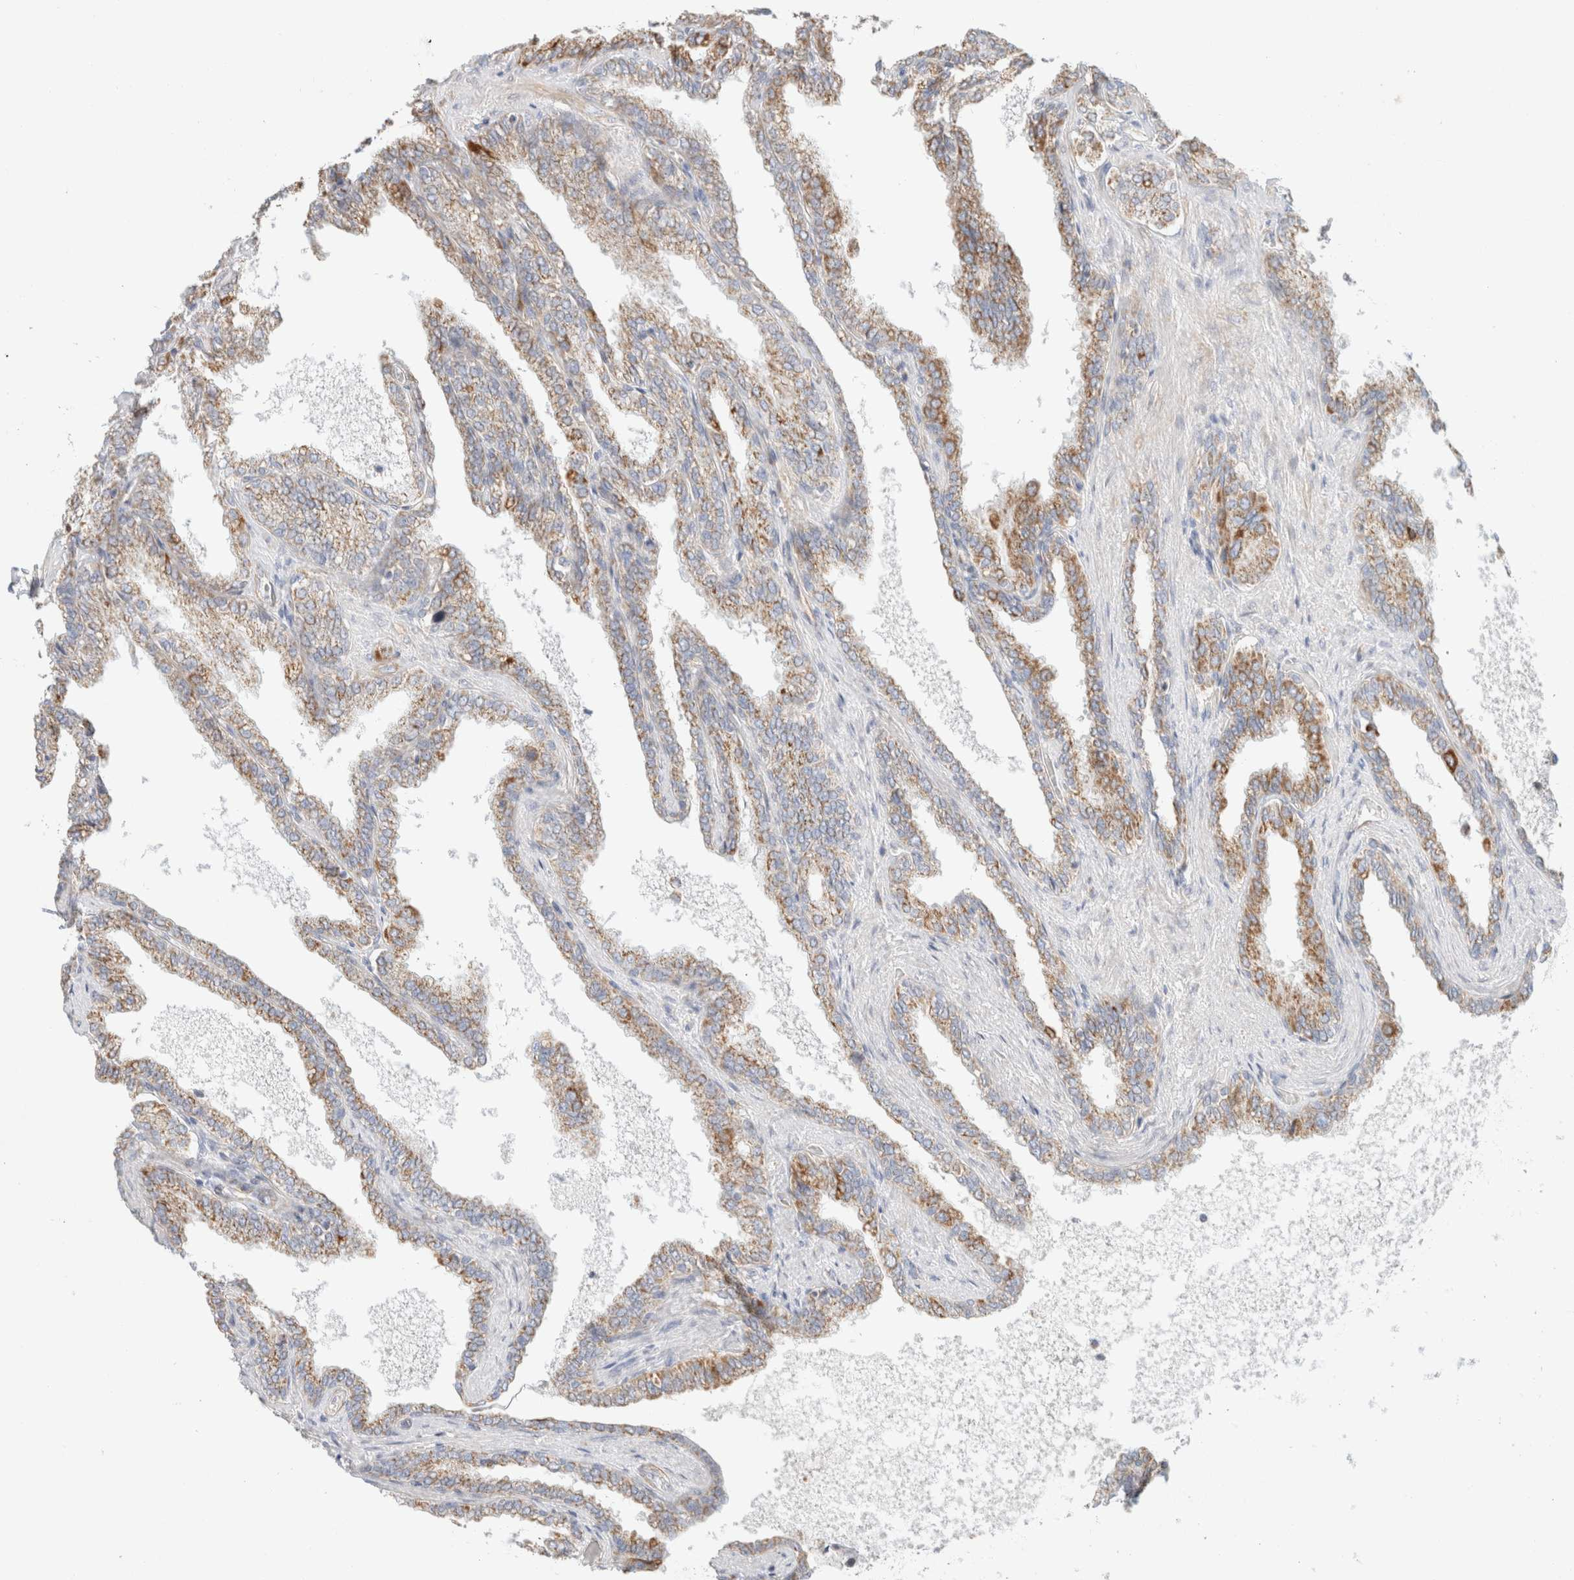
{"staining": {"intensity": "moderate", "quantity": ">75%", "location": "cytoplasmic/membranous"}, "tissue": "seminal vesicle", "cell_type": "Glandular cells", "image_type": "normal", "snomed": [{"axis": "morphology", "description": "Normal tissue, NOS"}, {"axis": "topography", "description": "Seminal veicle"}], "caption": "Glandular cells reveal medium levels of moderate cytoplasmic/membranous positivity in about >75% of cells in unremarkable human seminal vesicle. Nuclei are stained in blue.", "gene": "MRM3", "patient": {"sex": "male", "age": 46}}